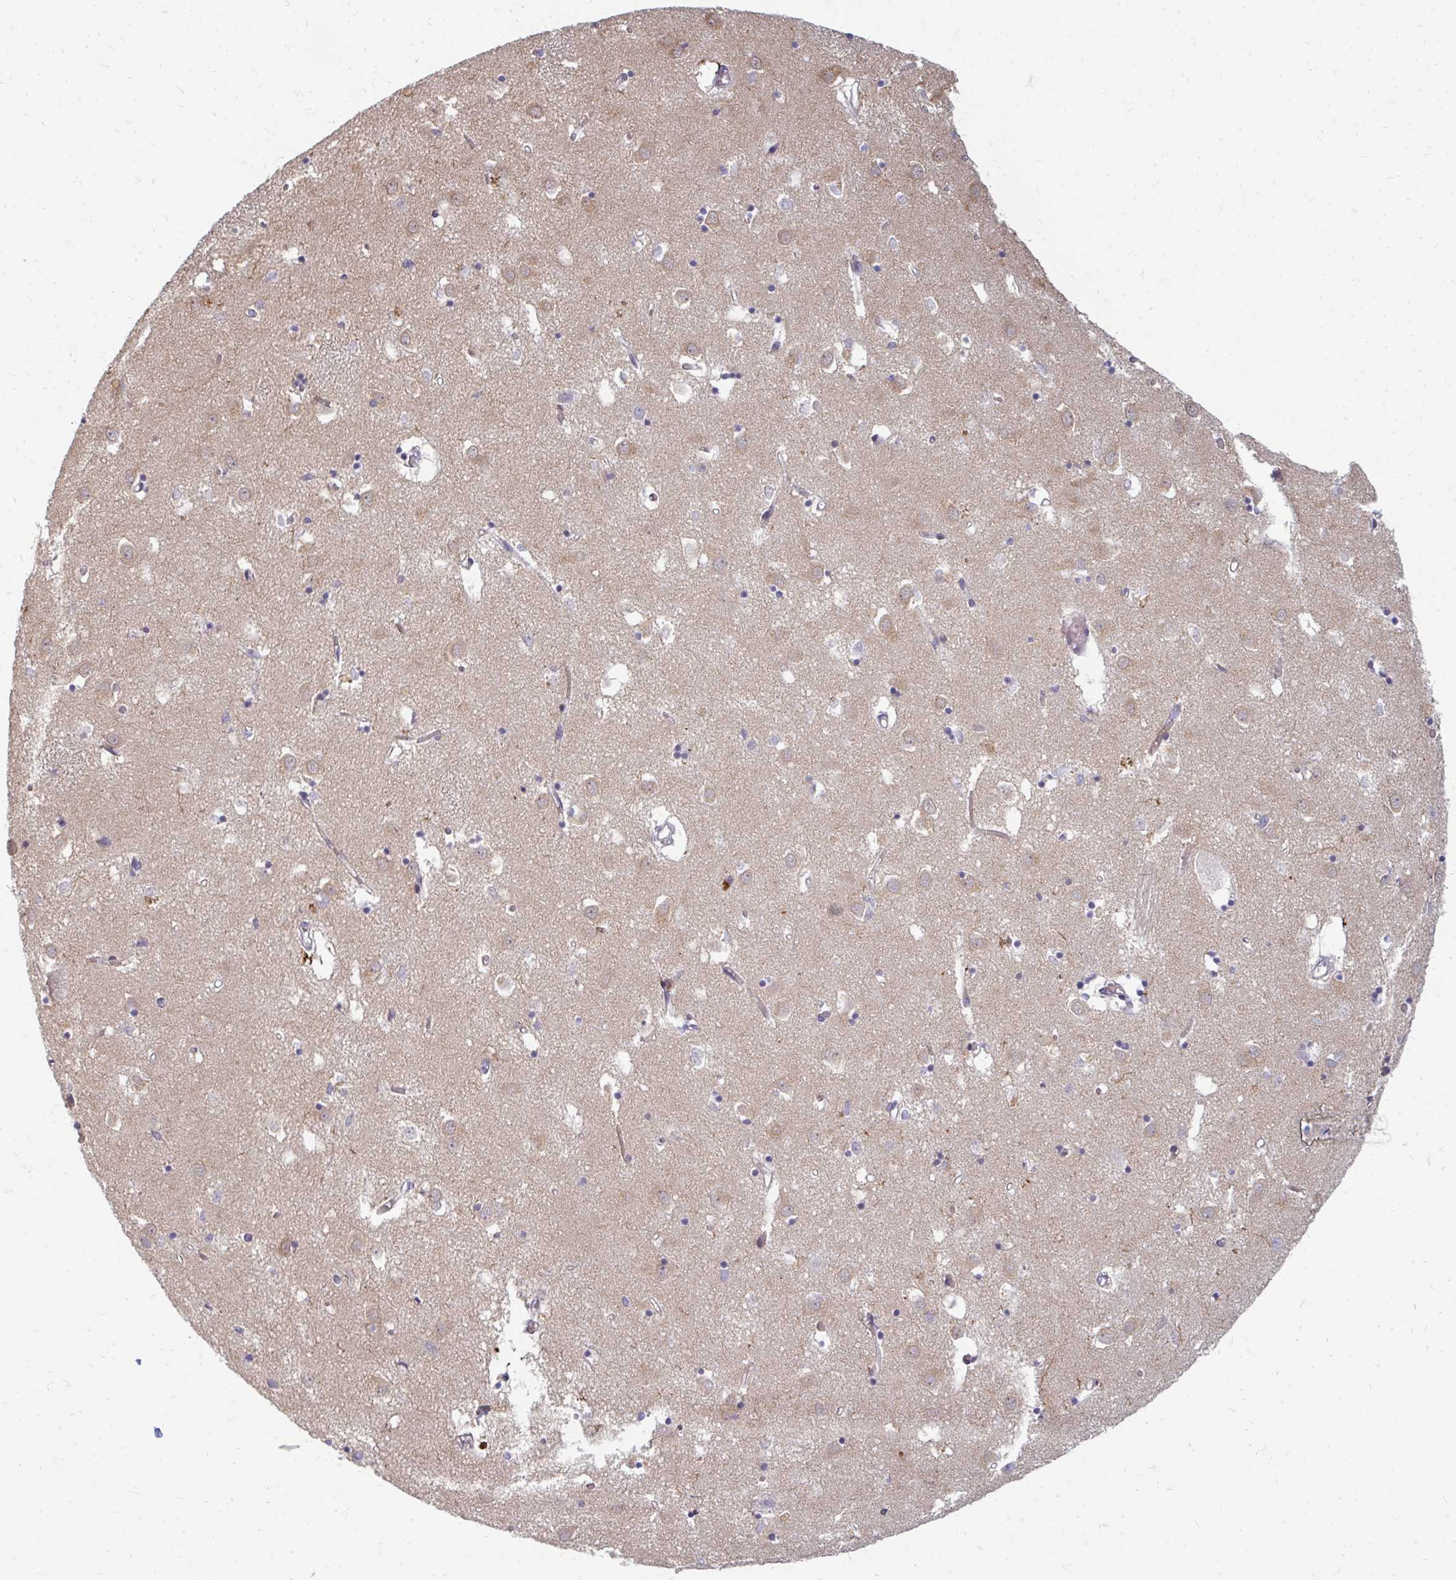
{"staining": {"intensity": "negative", "quantity": "none", "location": "none"}, "tissue": "caudate", "cell_type": "Glial cells", "image_type": "normal", "snomed": [{"axis": "morphology", "description": "Normal tissue, NOS"}, {"axis": "topography", "description": "Lateral ventricle wall"}], "caption": "Immunohistochemistry (IHC) histopathology image of normal caudate stained for a protein (brown), which exhibits no positivity in glial cells.", "gene": "RAB33A", "patient": {"sex": "male", "age": 70}}